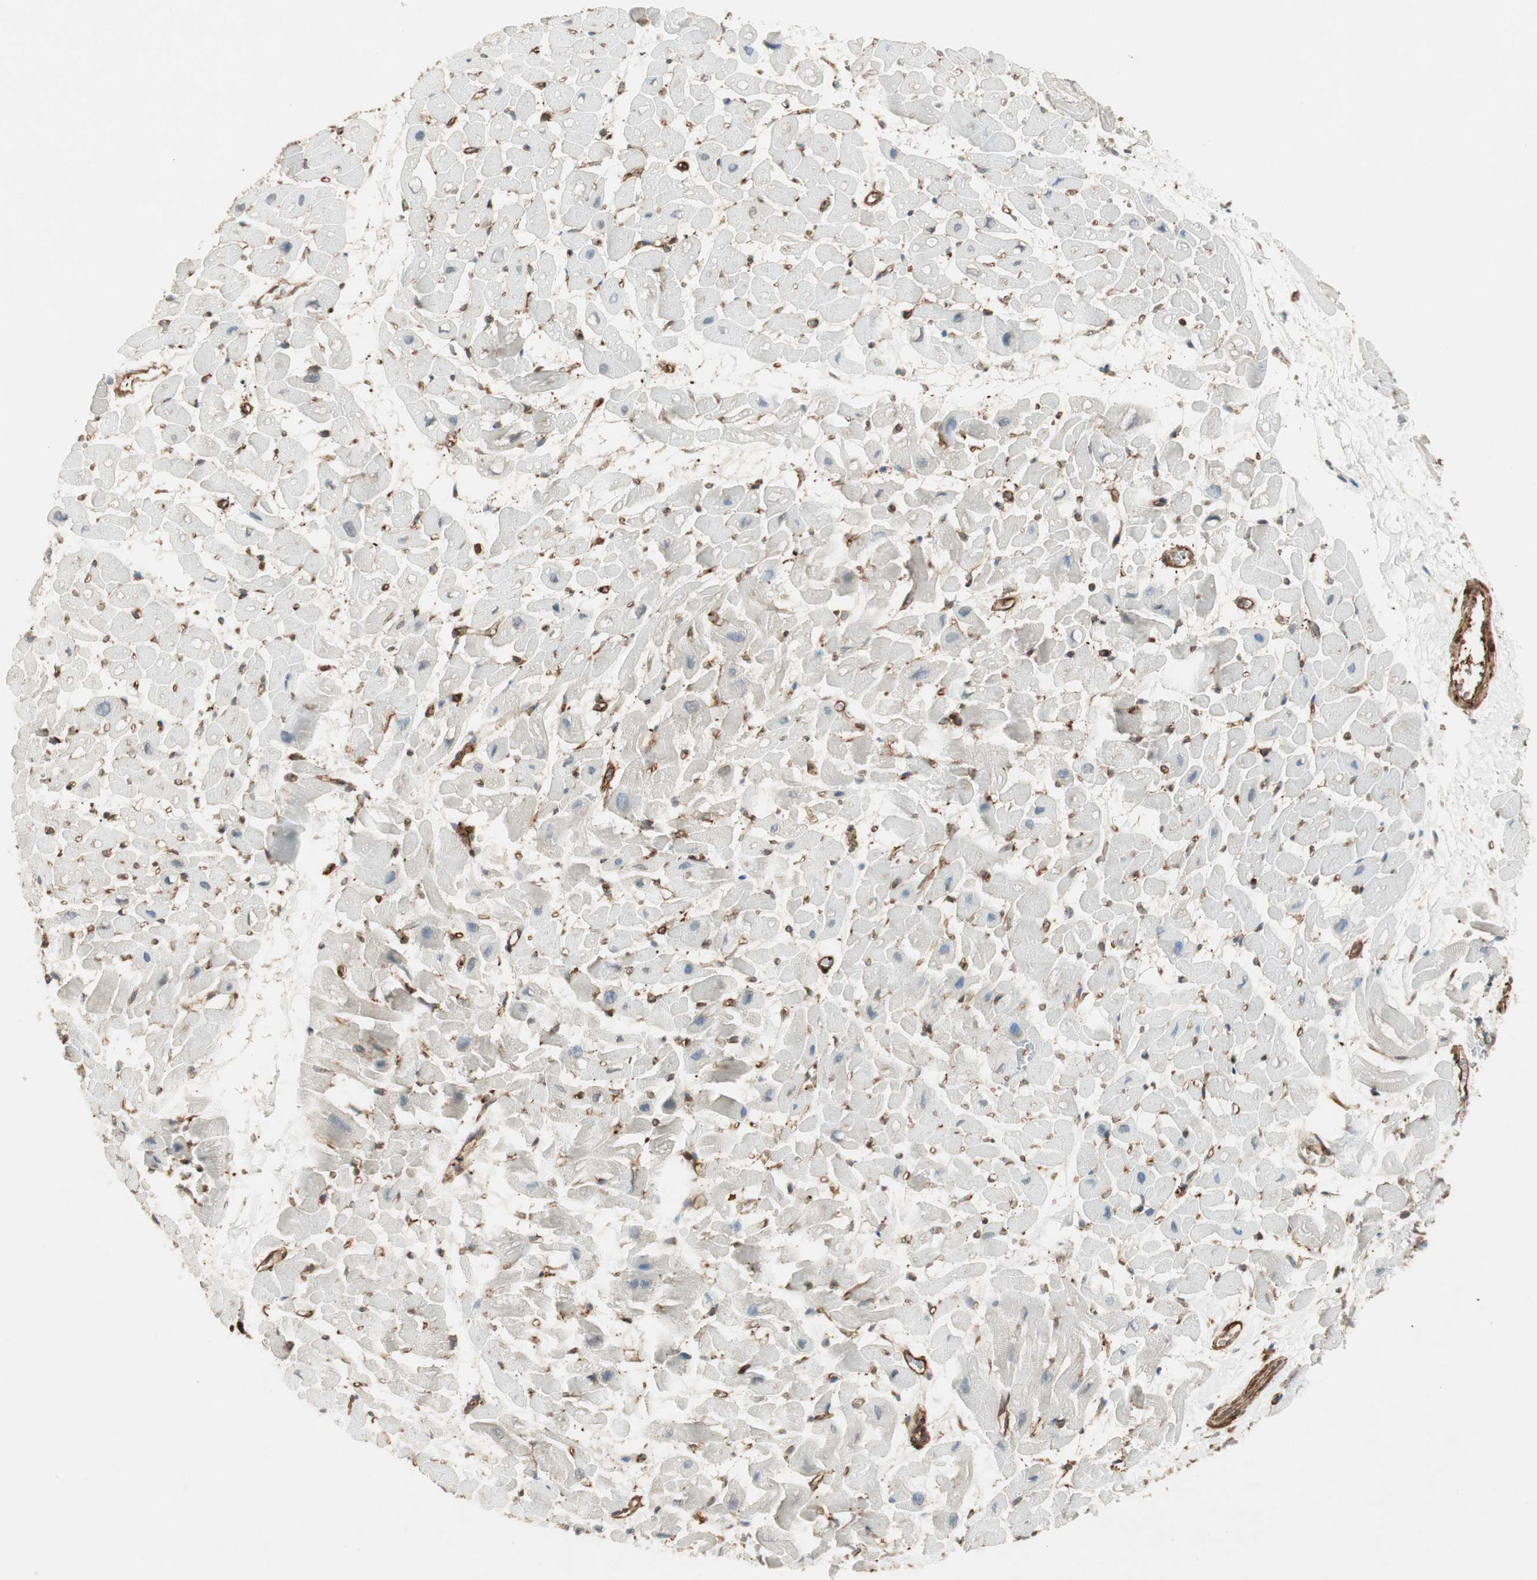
{"staining": {"intensity": "negative", "quantity": "none", "location": "none"}, "tissue": "heart muscle", "cell_type": "Cardiomyocytes", "image_type": "normal", "snomed": [{"axis": "morphology", "description": "Normal tissue, NOS"}, {"axis": "topography", "description": "Heart"}], "caption": "This is a photomicrograph of immunohistochemistry staining of normal heart muscle, which shows no positivity in cardiomyocytes. The staining was performed using DAB (3,3'-diaminobenzidine) to visualize the protein expression in brown, while the nuclei were stained in blue with hematoxylin (Magnification: 20x).", "gene": "TCP11L1", "patient": {"sex": "male", "age": 45}}